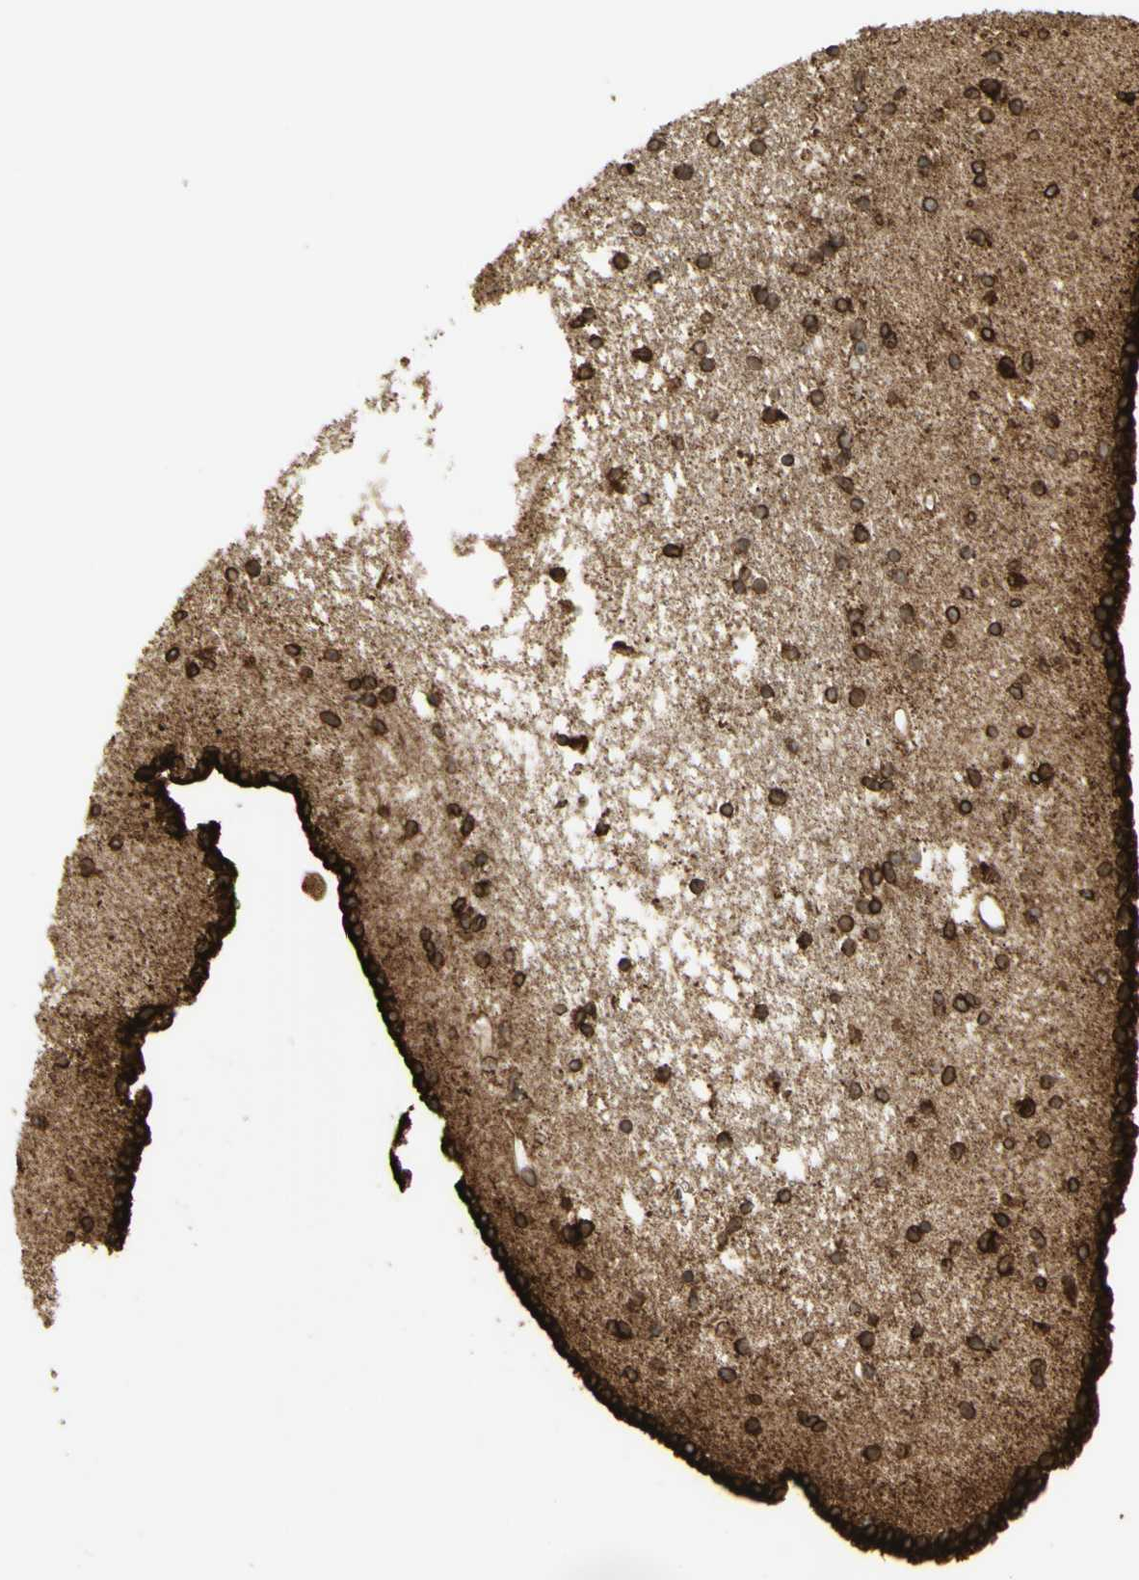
{"staining": {"intensity": "strong", "quantity": ">75%", "location": "cytoplasmic/membranous"}, "tissue": "caudate", "cell_type": "Glial cells", "image_type": "normal", "snomed": [{"axis": "morphology", "description": "Normal tissue, NOS"}, {"axis": "topography", "description": "Lateral ventricle wall"}], "caption": "A histopathology image of caudate stained for a protein exhibits strong cytoplasmic/membranous brown staining in glial cells. Immunohistochemistry stains the protein in brown and the nuclei are stained blue.", "gene": "CANX", "patient": {"sex": "male", "age": 45}}